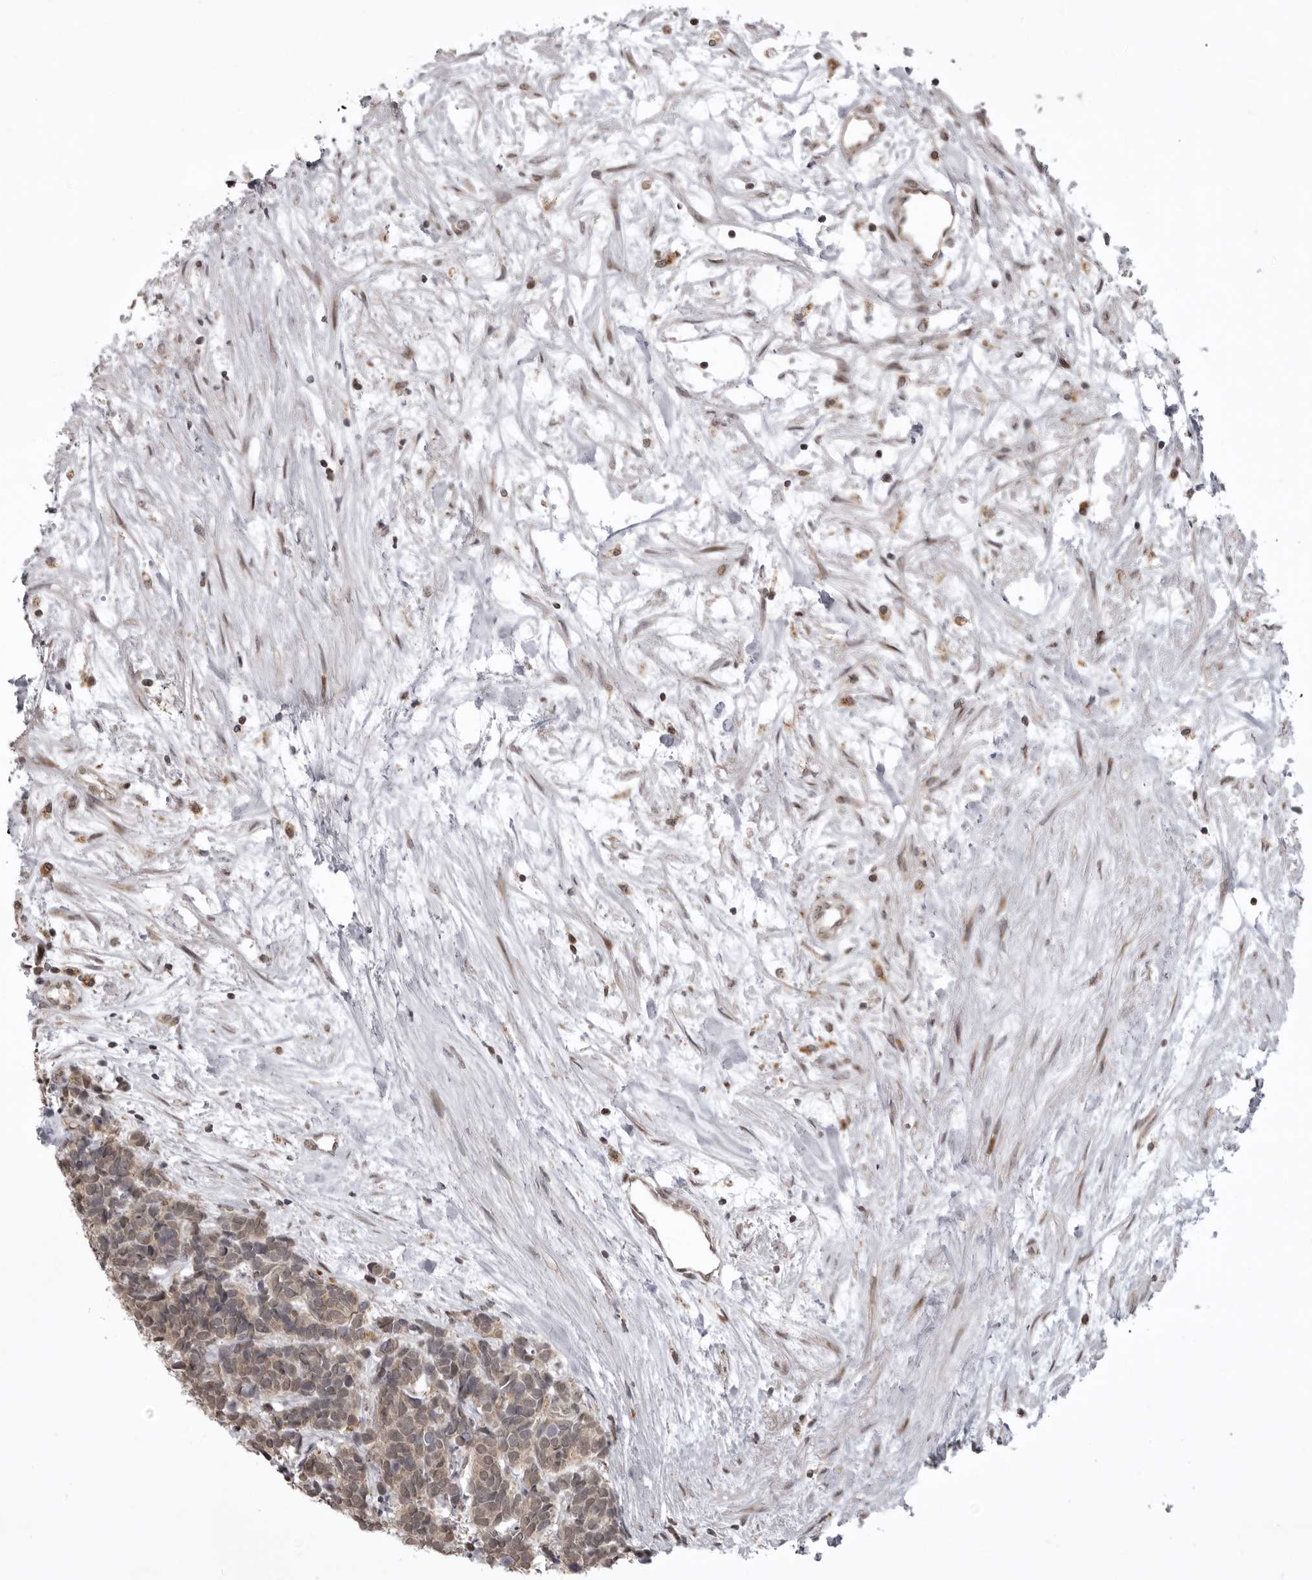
{"staining": {"intensity": "weak", "quantity": ">75%", "location": "cytoplasmic/membranous"}, "tissue": "carcinoid", "cell_type": "Tumor cells", "image_type": "cancer", "snomed": [{"axis": "morphology", "description": "Carcinoma, NOS"}, {"axis": "morphology", "description": "Carcinoid, malignant, NOS"}, {"axis": "topography", "description": "Urinary bladder"}], "caption": "The image reveals staining of carcinoid, revealing weak cytoplasmic/membranous protein positivity (brown color) within tumor cells. The staining was performed using DAB, with brown indicating positive protein expression. Nuclei are stained blue with hematoxylin.", "gene": "C1orf109", "patient": {"sex": "male", "age": 57}}